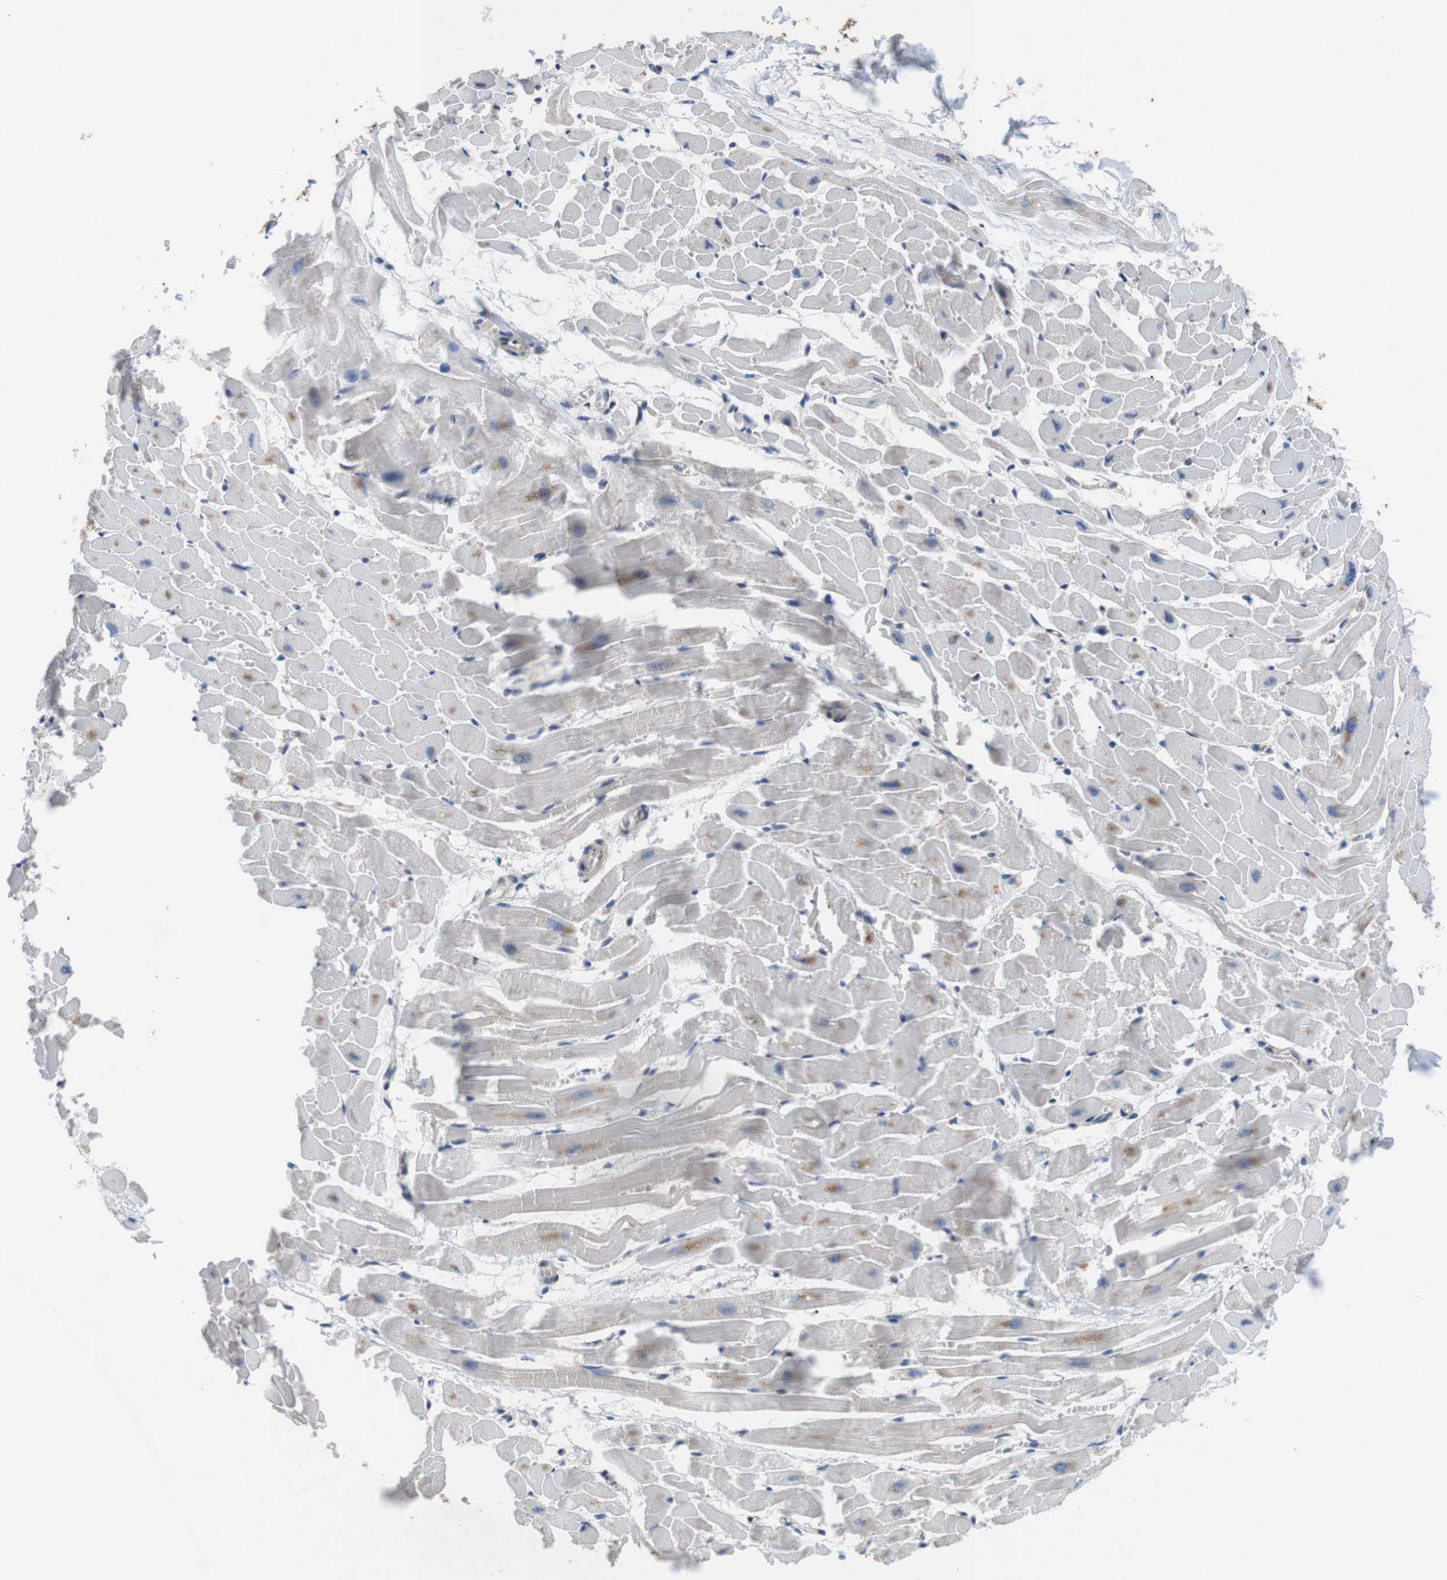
{"staining": {"intensity": "weak", "quantity": "<25%", "location": "cytoplasmic/membranous"}, "tissue": "heart muscle", "cell_type": "Cardiomyocytes", "image_type": "normal", "snomed": [{"axis": "morphology", "description": "Normal tissue, NOS"}, {"axis": "topography", "description": "Heart"}], "caption": "This is a micrograph of immunohistochemistry staining of unremarkable heart muscle, which shows no expression in cardiomyocytes. (DAB immunohistochemistry (IHC) visualized using brightfield microscopy, high magnification).", "gene": "NECTIN1", "patient": {"sex": "female", "age": 19}}